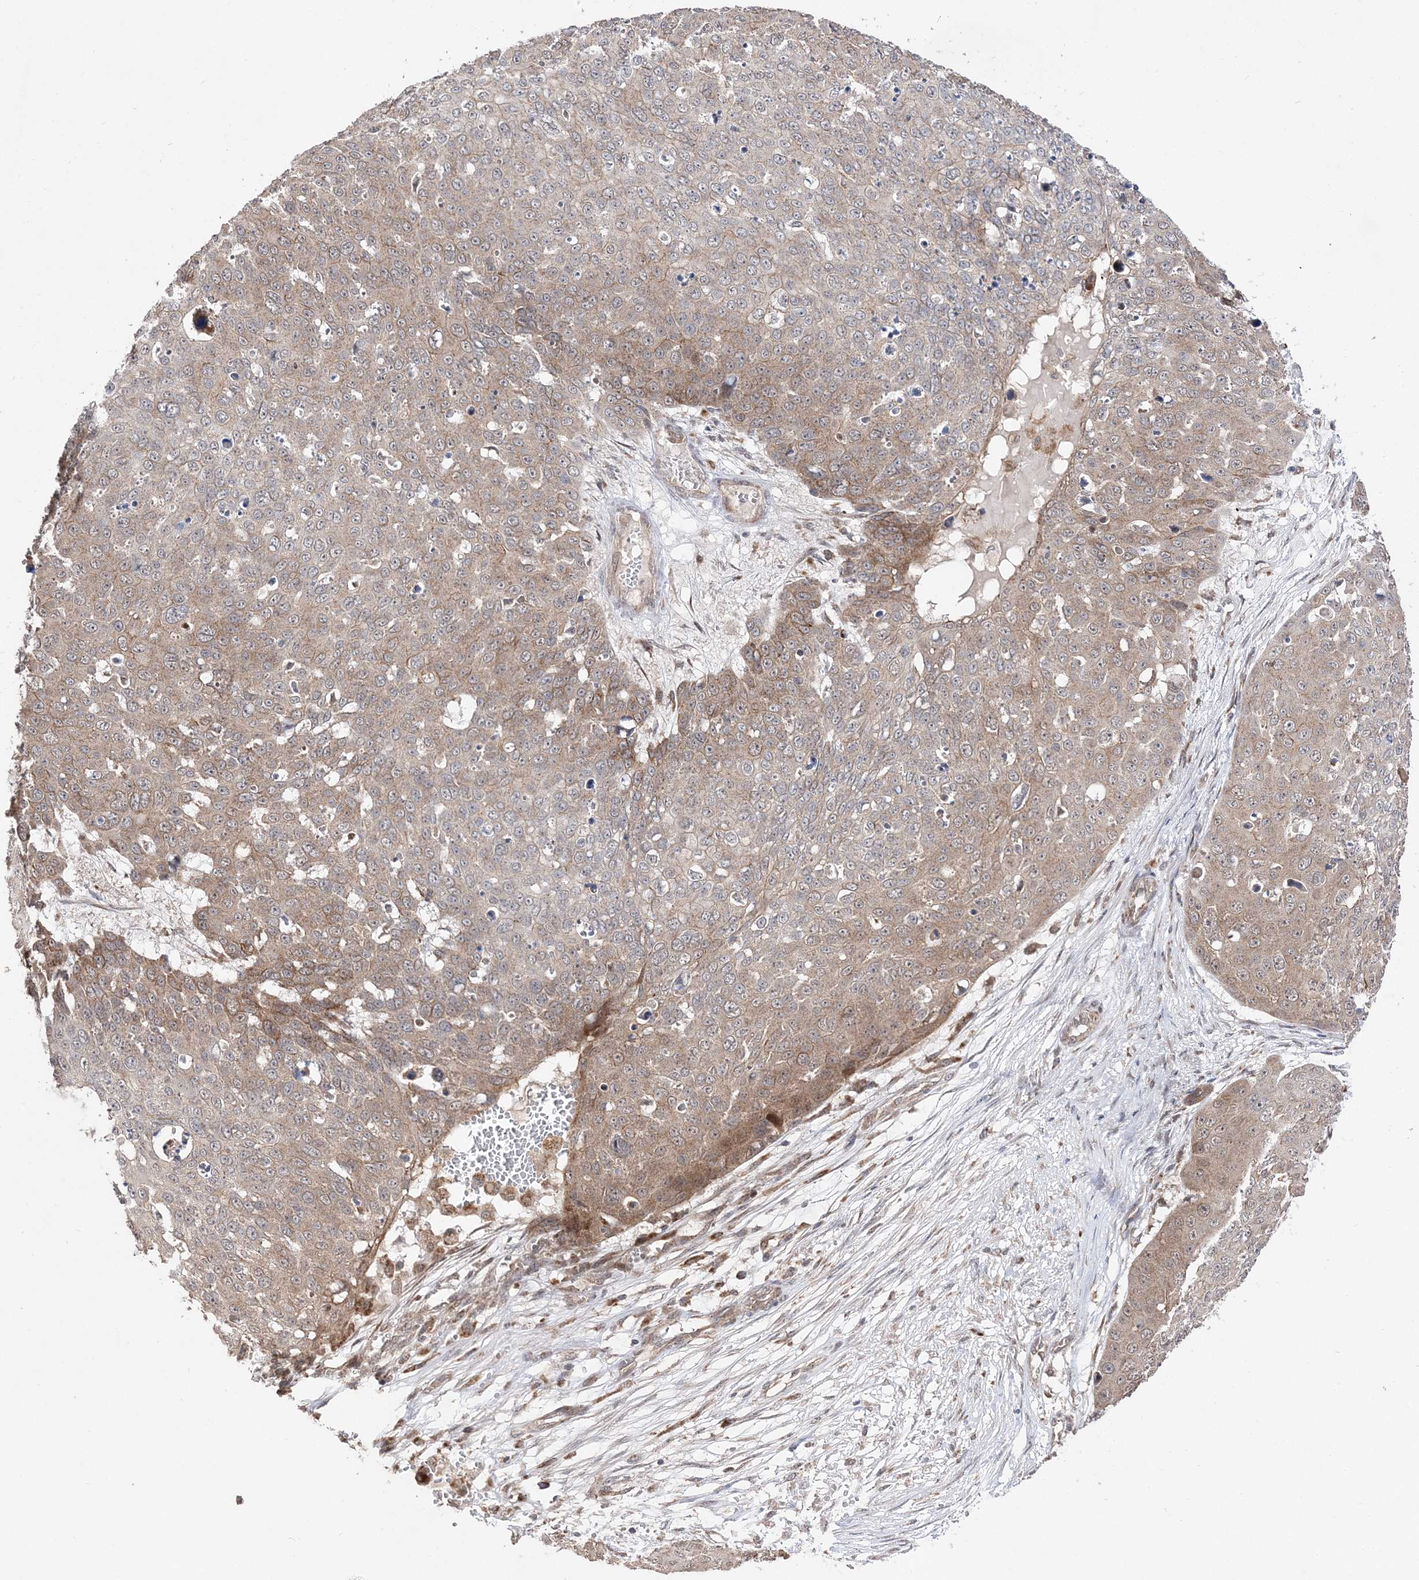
{"staining": {"intensity": "weak", "quantity": ">75%", "location": "cytoplasmic/membranous"}, "tissue": "skin cancer", "cell_type": "Tumor cells", "image_type": "cancer", "snomed": [{"axis": "morphology", "description": "Squamous cell carcinoma, NOS"}, {"axis": "topography", "description": "Skin"}], "caption": "High-power microscopy captured an immunohistochemistry (IHC) histopathology image of skin squamous cell carcinoma, revealing weak cytoplasmic/membranous staining in approximately >75% of tumor cells.", "gene": "DALRD3", "patient": {"sex": "male", "age": 71}}